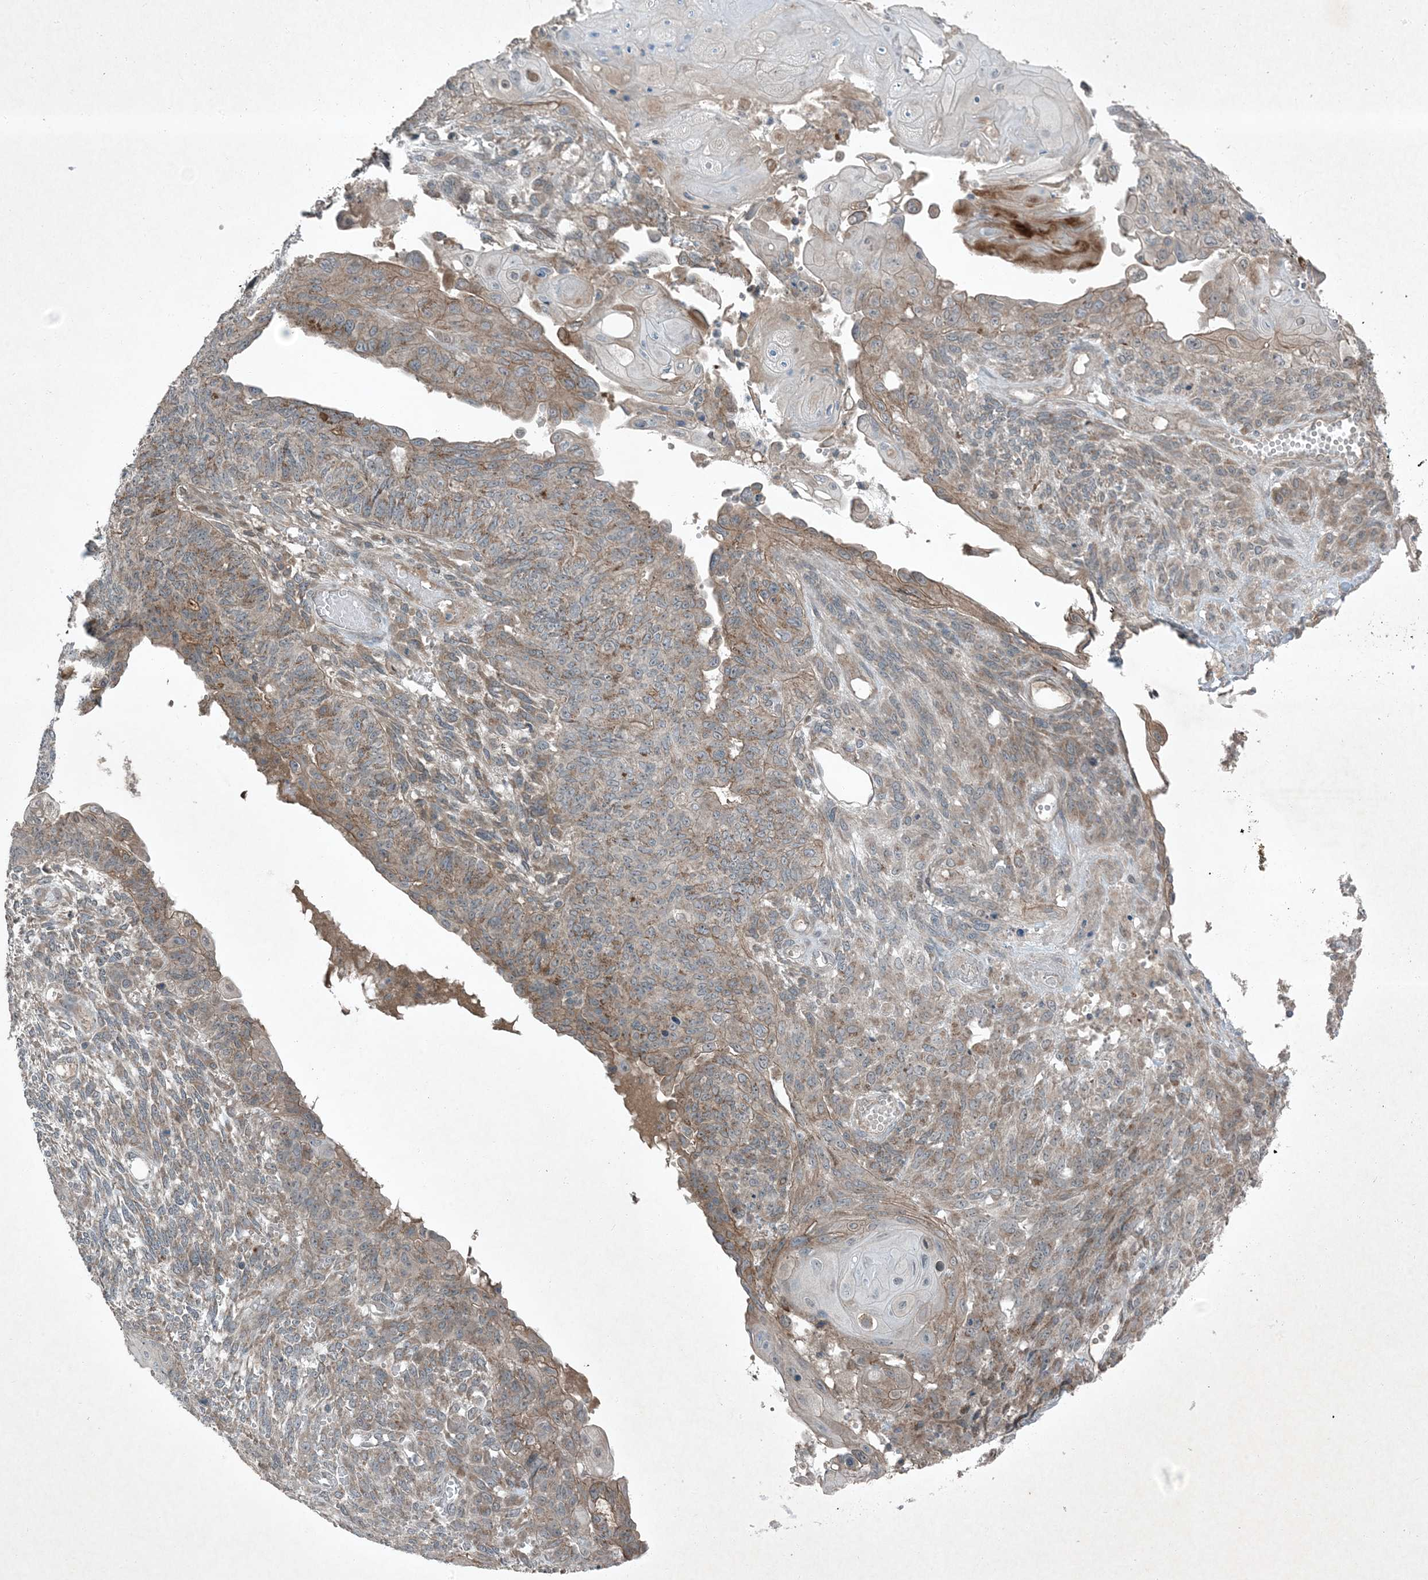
{"staining": {"intensity": "weak", "quantity": "25%-75%", "location": "cytoplasmic/membranous"}, "tissue": "endometrial cancer", "cell_type": "Tumor cells", "image_type": "cancer", "snomed": [{"axis": "morphology", "description": "Adenocarcinoma, NOS"}, {"axis": "topography", "description": "Endometrium"}], "caption": "Immunohistochemistry (IHC) (DAB (3,3'-diaminobenzidine)) staining of adenocarcinoma (endometrial) demonstrates weak cytoplasmic/membranous protein expression in approximately 25%-75% of tumor cells. (DAB = brown stain, brightfield microscopy at high magnification).", "gene": "MDN1", "patient": {"sex": "female", "age": 32}}